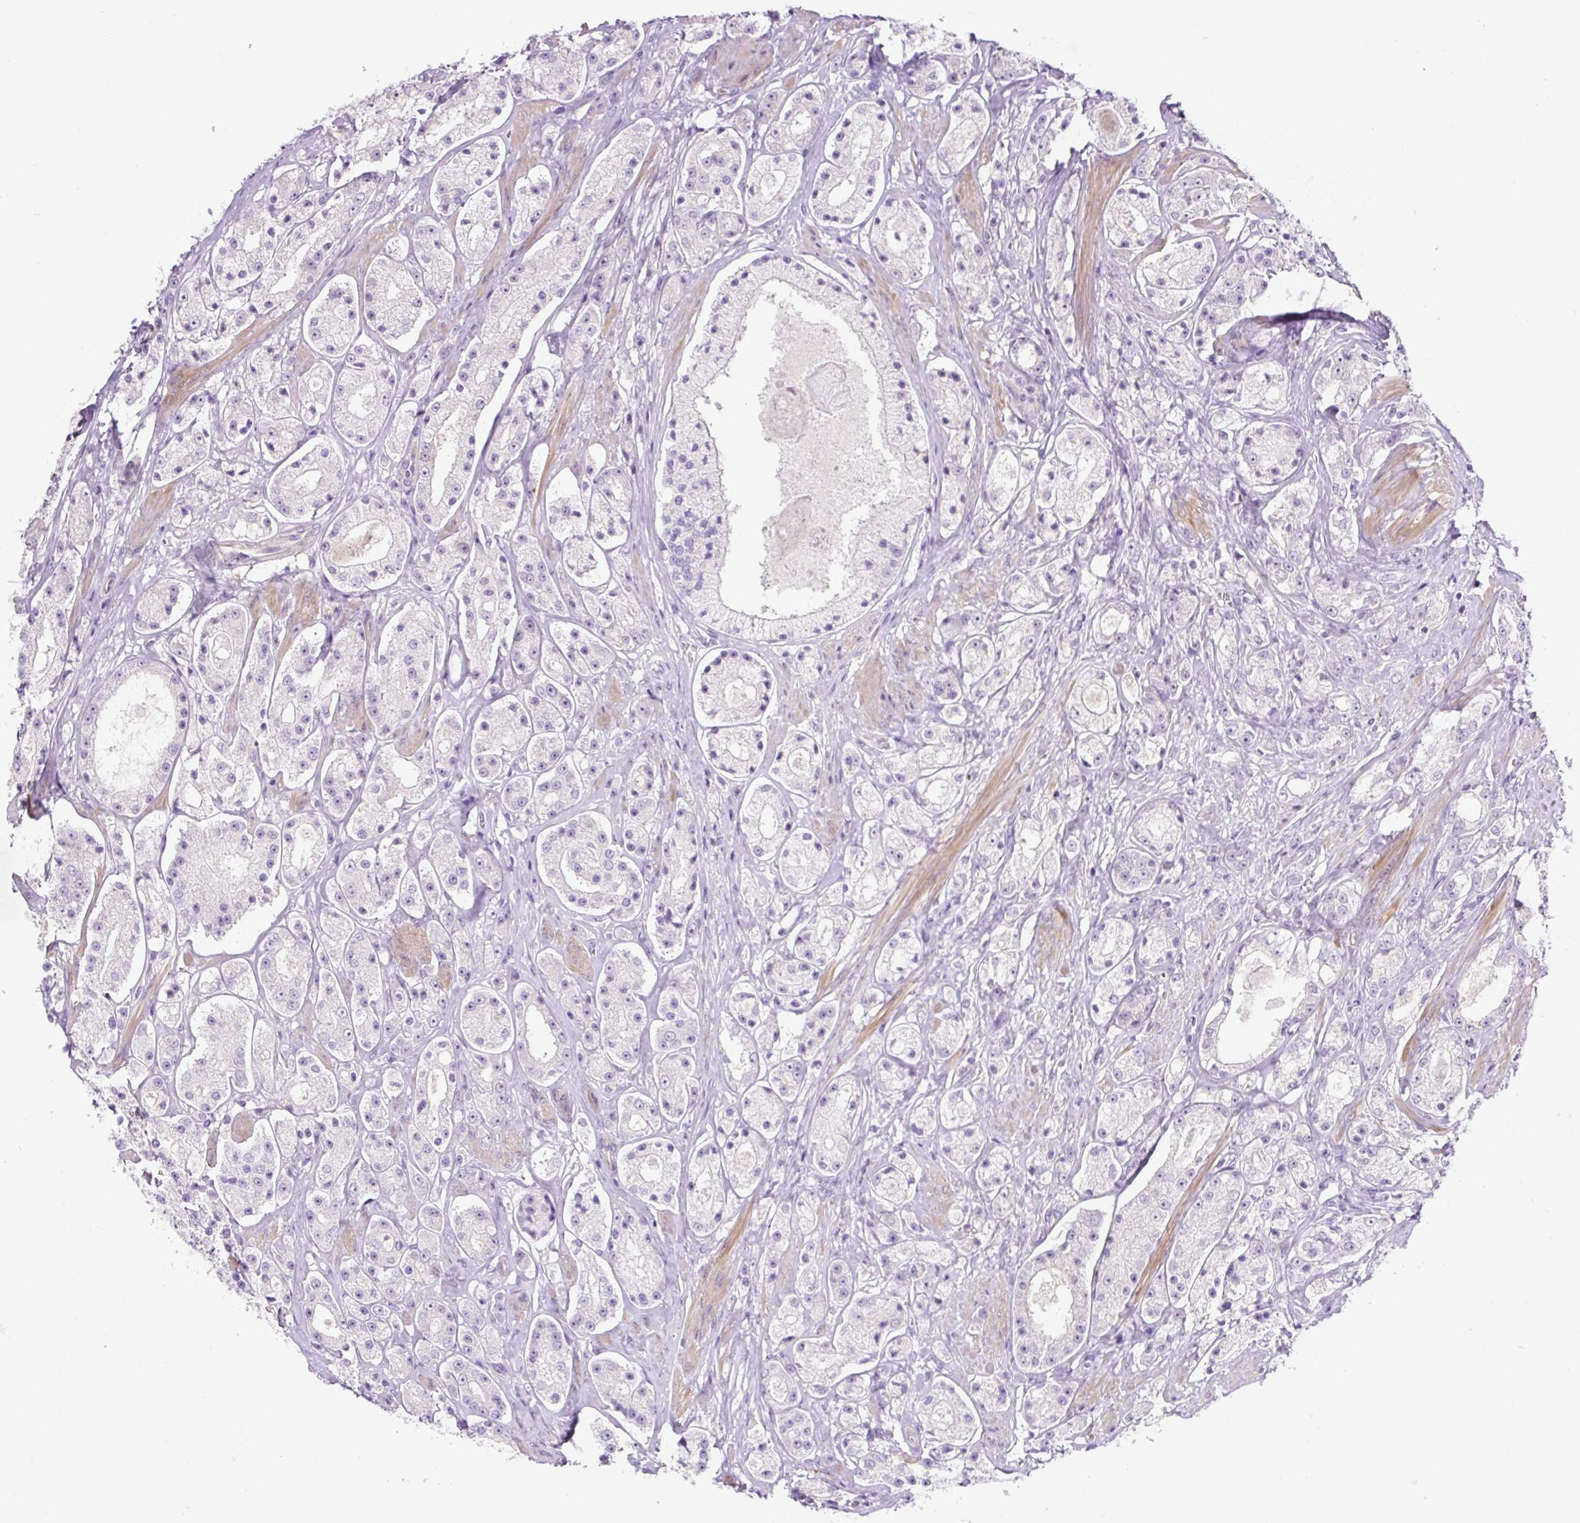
{"staining": {"intensity": "negative", "quantity": "none", "location": "none"}, "tissue": "prostate cancer", "cell_type": "Tumor cells", "image_type": "cancer", "snomed": [{"axis": "morphology", "description": "Adenocarcinoma, High grade"}, {"axis": "topography", "description": "Prostate"}], "caption": "DAB immunohistochemical staining of adenocarcinoma (high-grade) (prostate) shows no significant positivity in tumor cells. (Brightfield microscopy of DAB immunohistochemistry (IHC) at high magnification).", "gene": "OGDHL", "patient": {"sex": "male", "age": 67}}